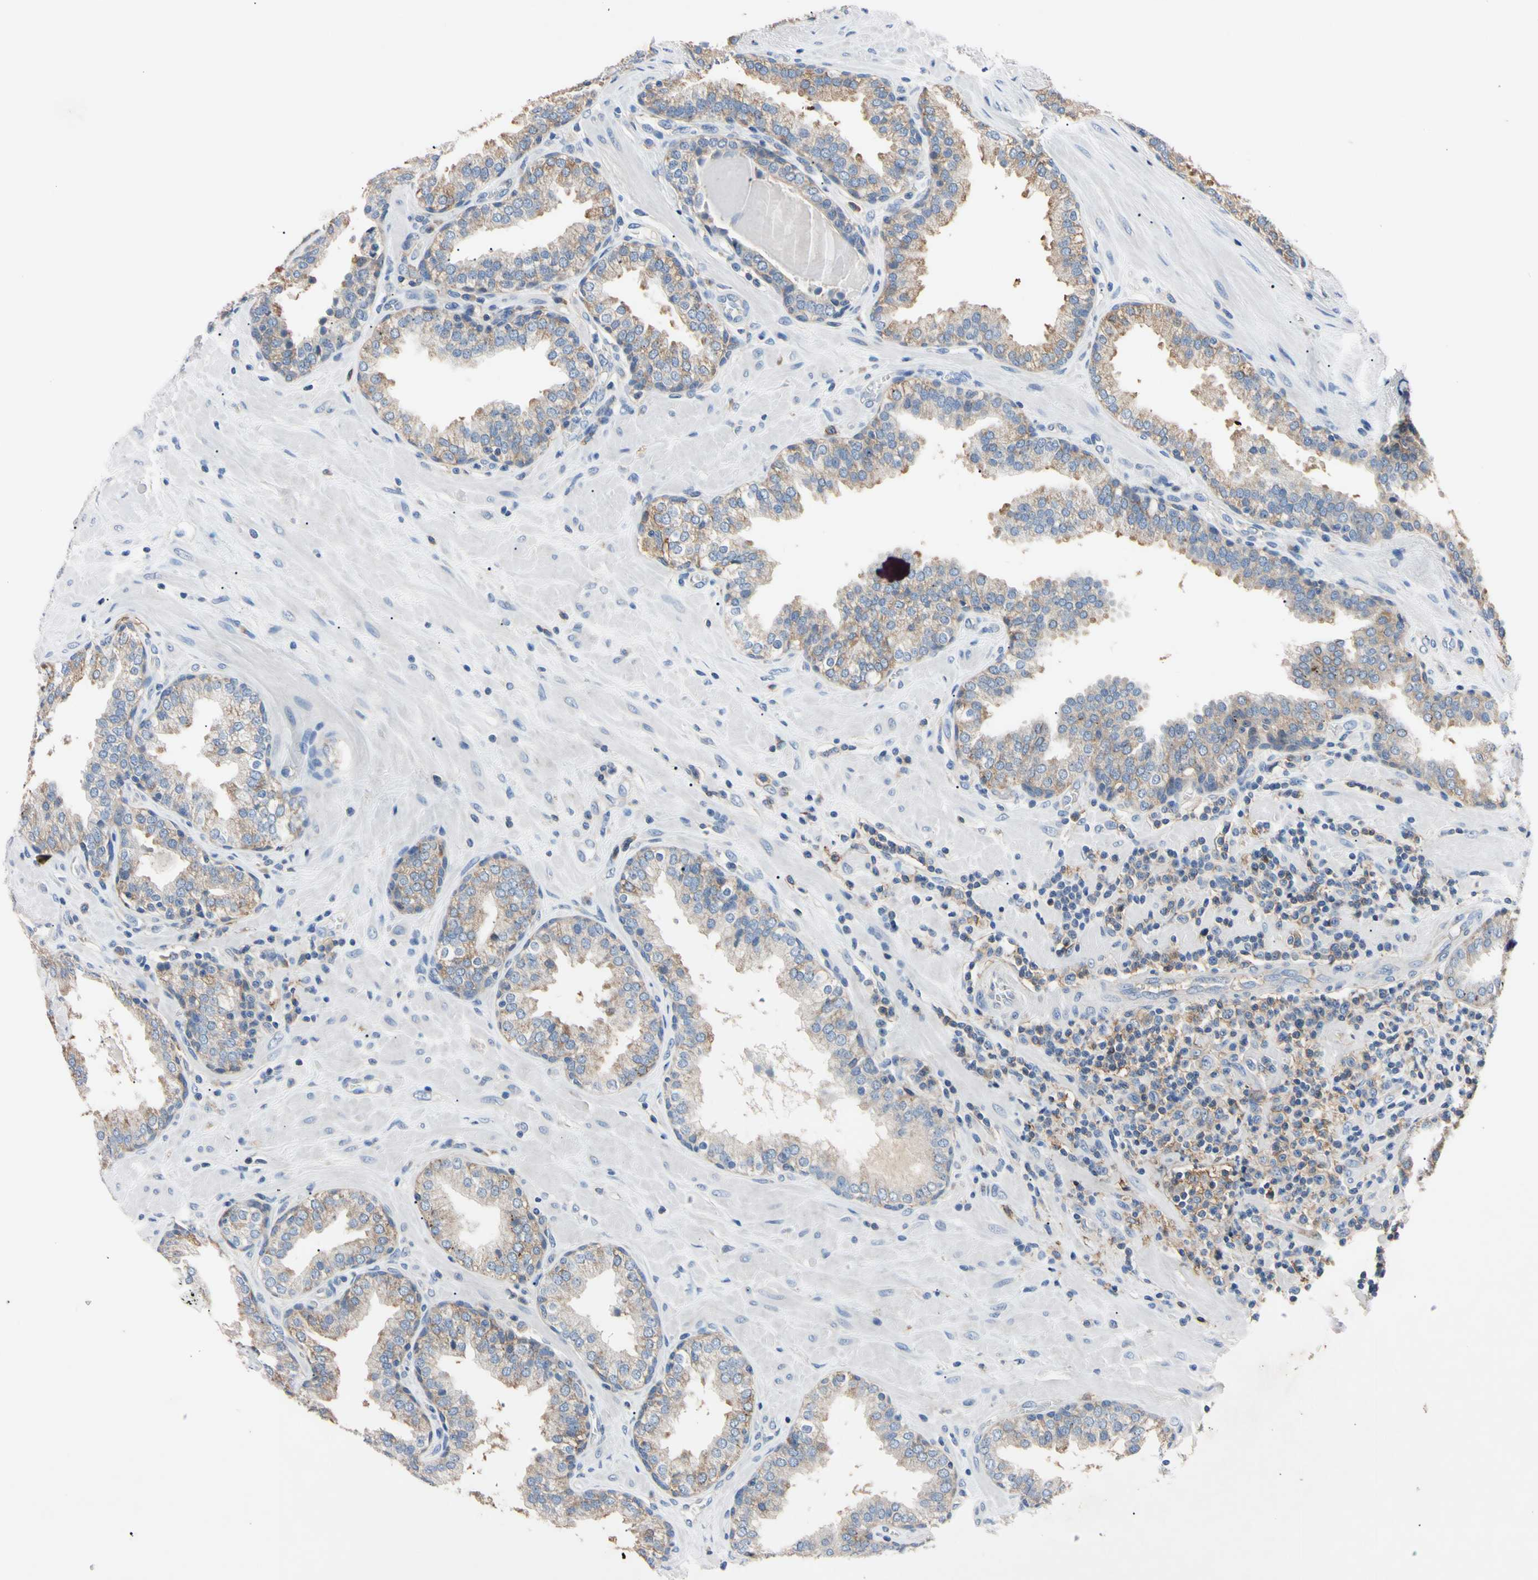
{"staining": {"intensity": "weak", "quantity": ">75%", "location": "cytoplasmic/membranous"}, "tissue": "prostate", "cell_type": "Glandular cells", "image_type": "normal", "snomed": [{"axis": "morphology", "description": "Normal tissue, NOS"}, {"axis": "topography", "description": "Prostate"}], "caption": "Prostate stained with IHC displays weak cytoplasmic/membranous expression in about >75% of glandular cells. (Brightfield microscopy of DAB IHC at high magnification).", "gene": "PNKD", "patient": {"sex": "male", "age": 51}}